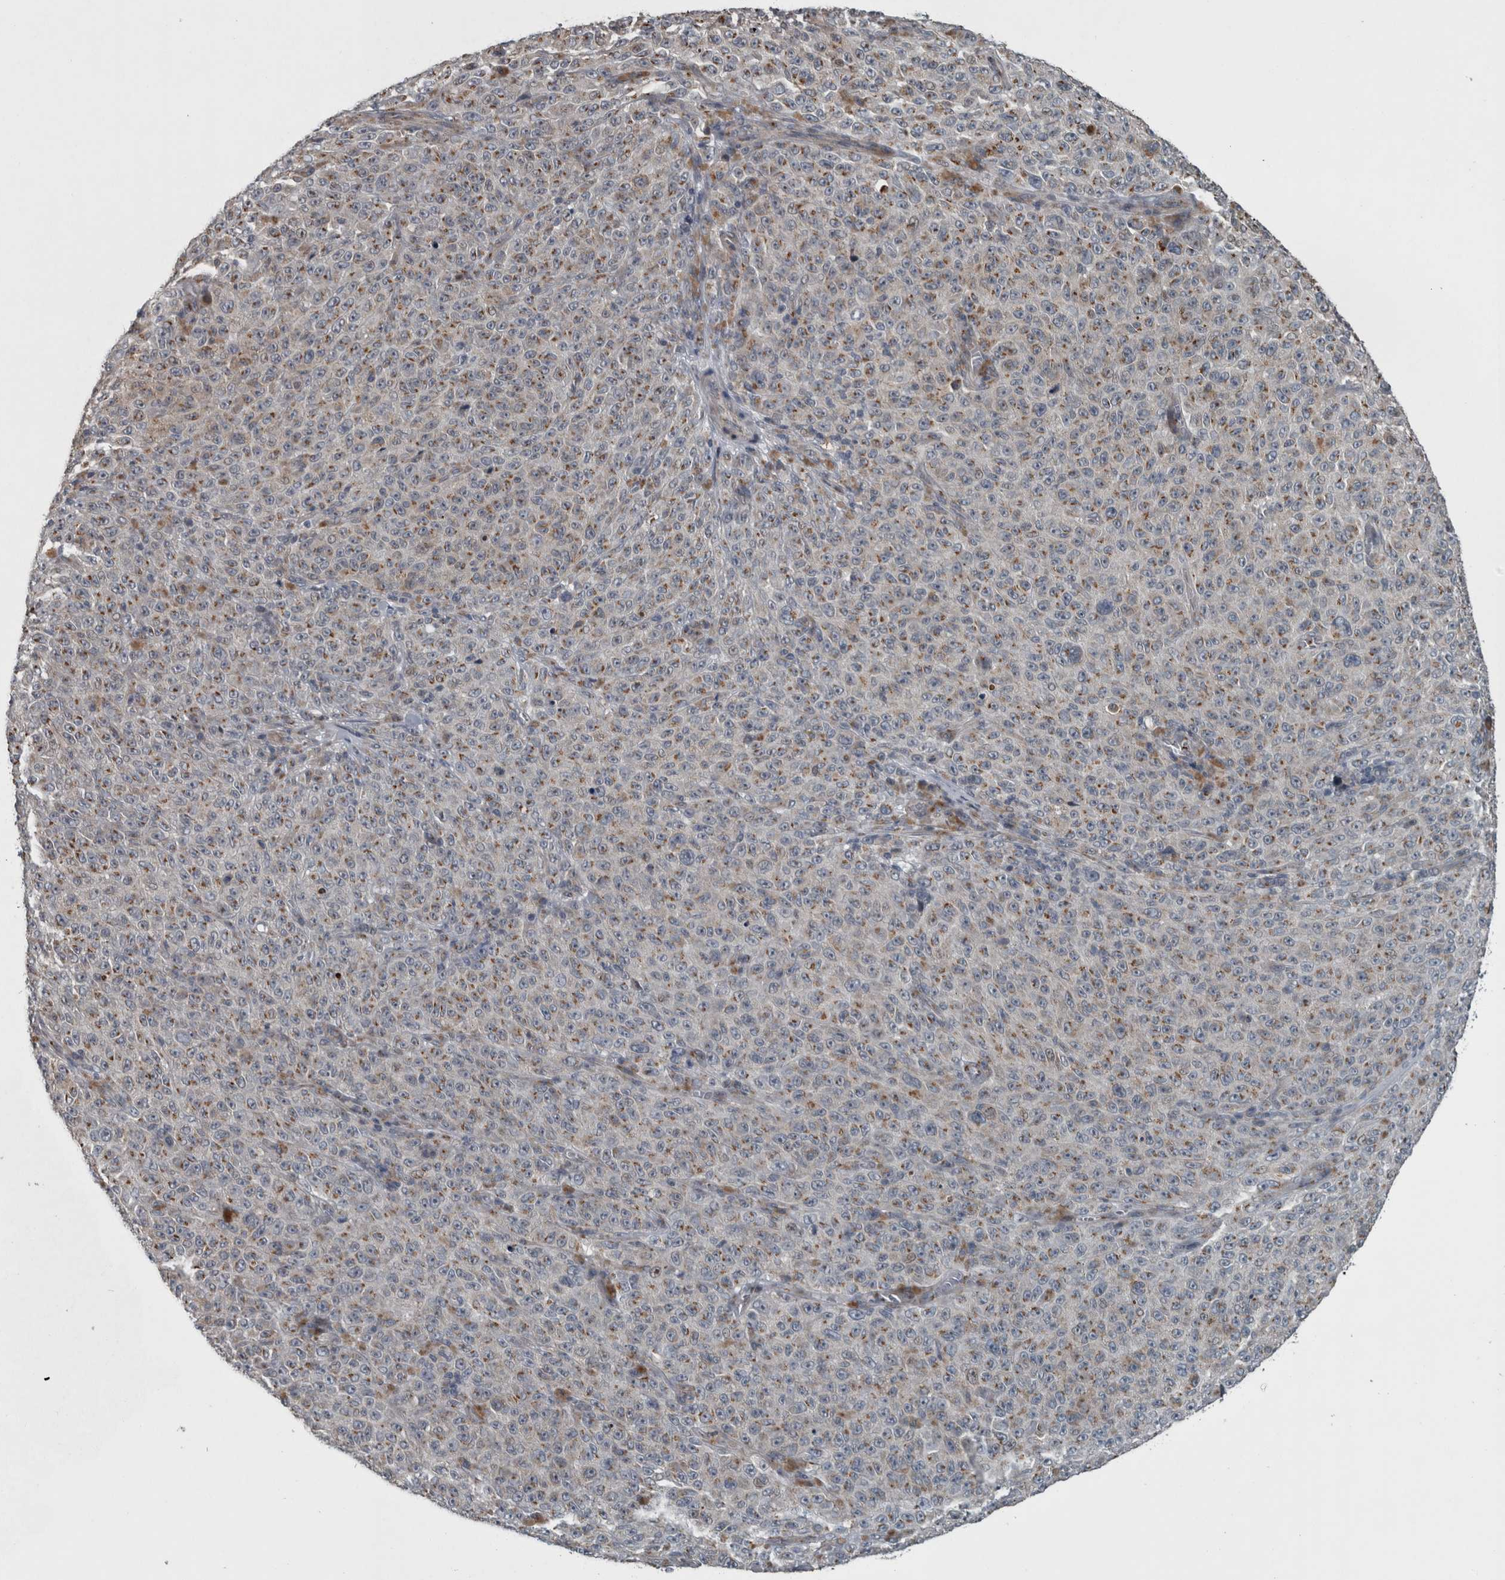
{"staining": {"intensity": "moderate", "quantity": "25%-75%", "location": "cytoplasmic/membranous"}, "tissue": "melanoma", "cell_type": "Tumor cells", "image_type": "cancer", "snomed": [{"axis": "morphology", "description": "Malignant melanoma, NOS"}, {"axis": "topography", "description": "Skin"}], "caption": "Melanoma stained with a brown dye reveals moderate cytoplasmic/membranous positive expression in approximately 25%-75% of tumor cells.", "gene": "ZNF345", "patient": {"sex": "female", "age": 82}}